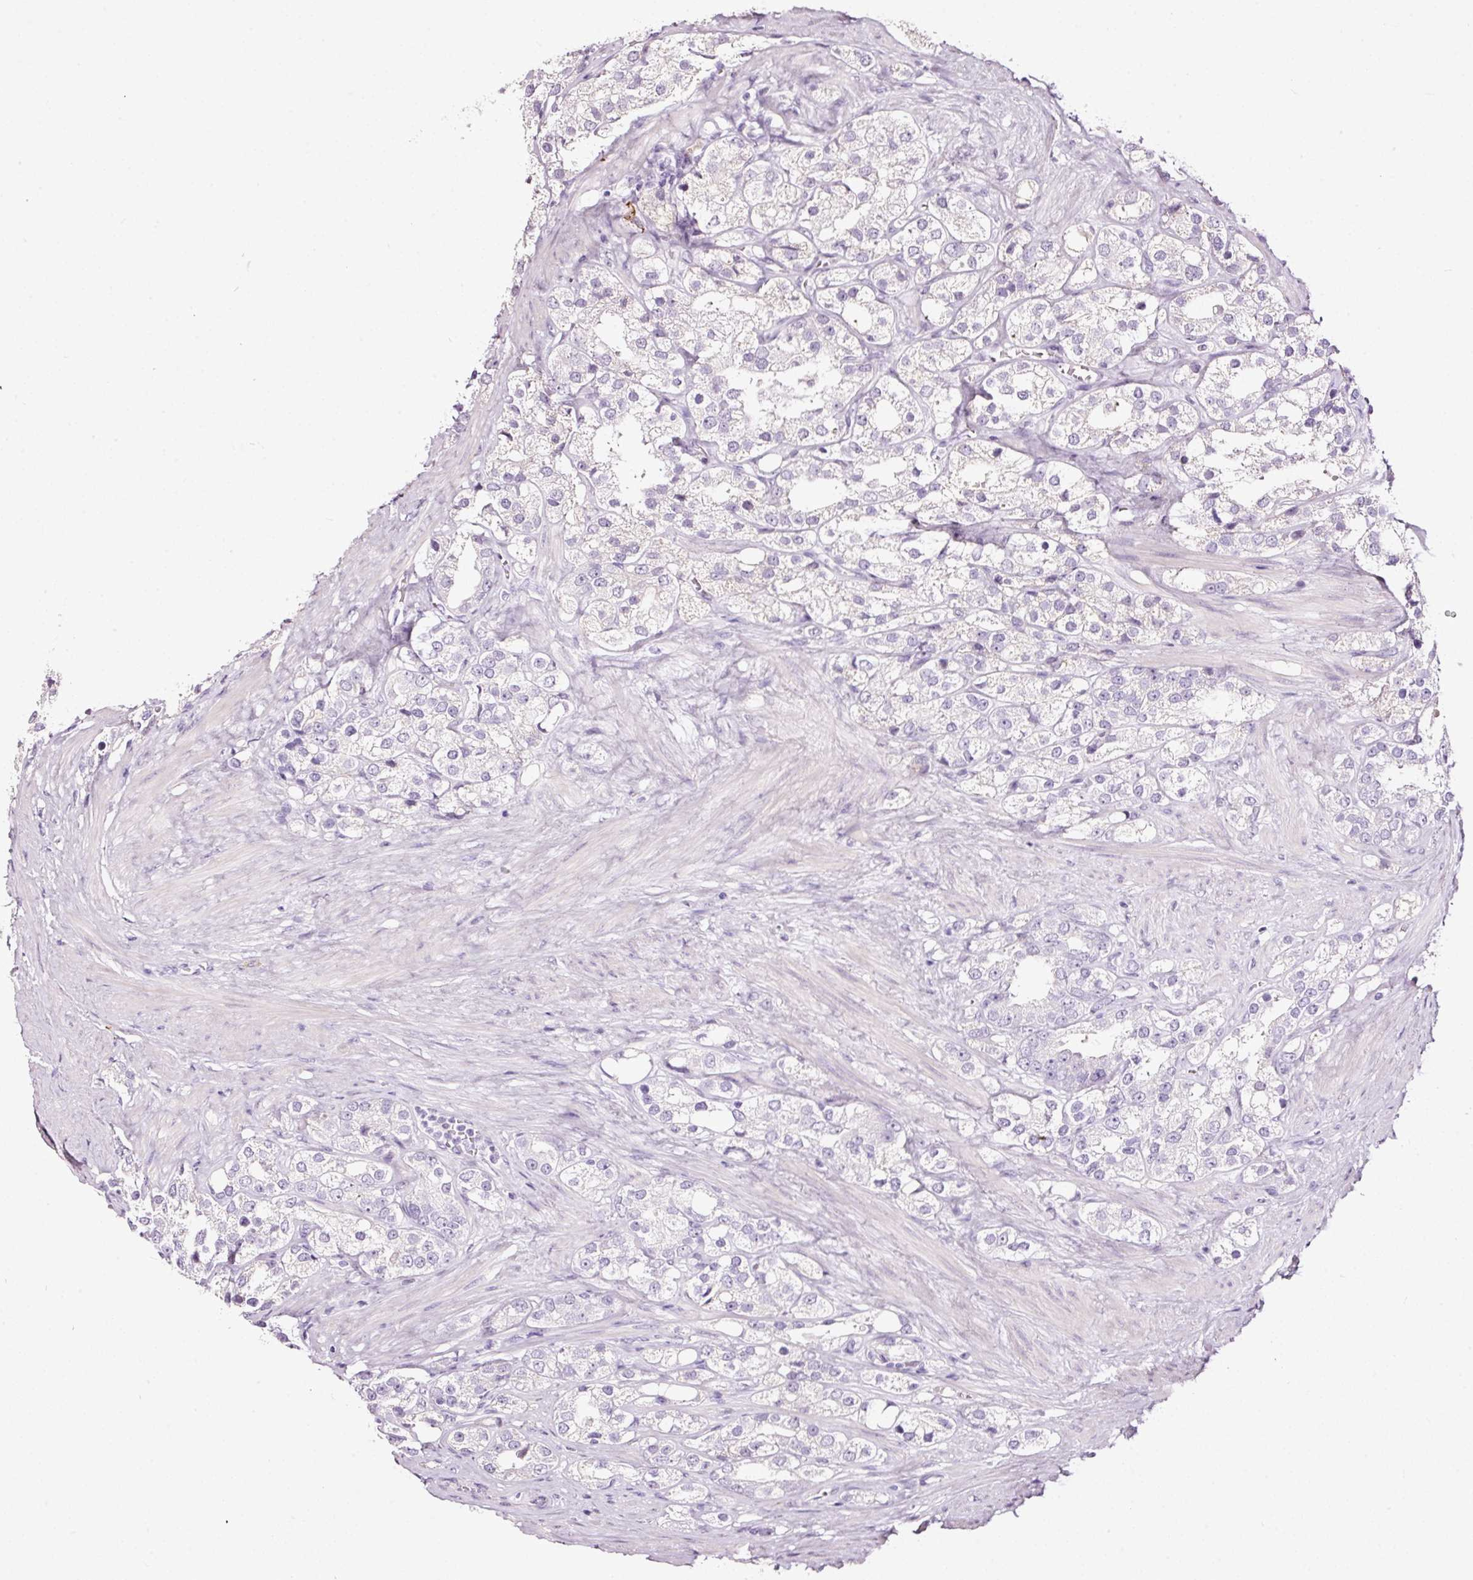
{"staining": {"intensity": "negative", "quantity": "none", "location": "none"}, "tissue": "prostate cancer", "cell_type": "Tumor cells", "image_type": "cancer", "snomed": [{"axis": "morphology", "description": "Adenocarcinoma, NOS"}, {"axis": "topography", "description": "Prostate"}], "caption": "Human prostate cancer stained for a protein using immunohistochemistry demonstrates no positivity in tumor cells.", "gene": "LAMP3", "patient": {"sex": "male", "age": 79}}